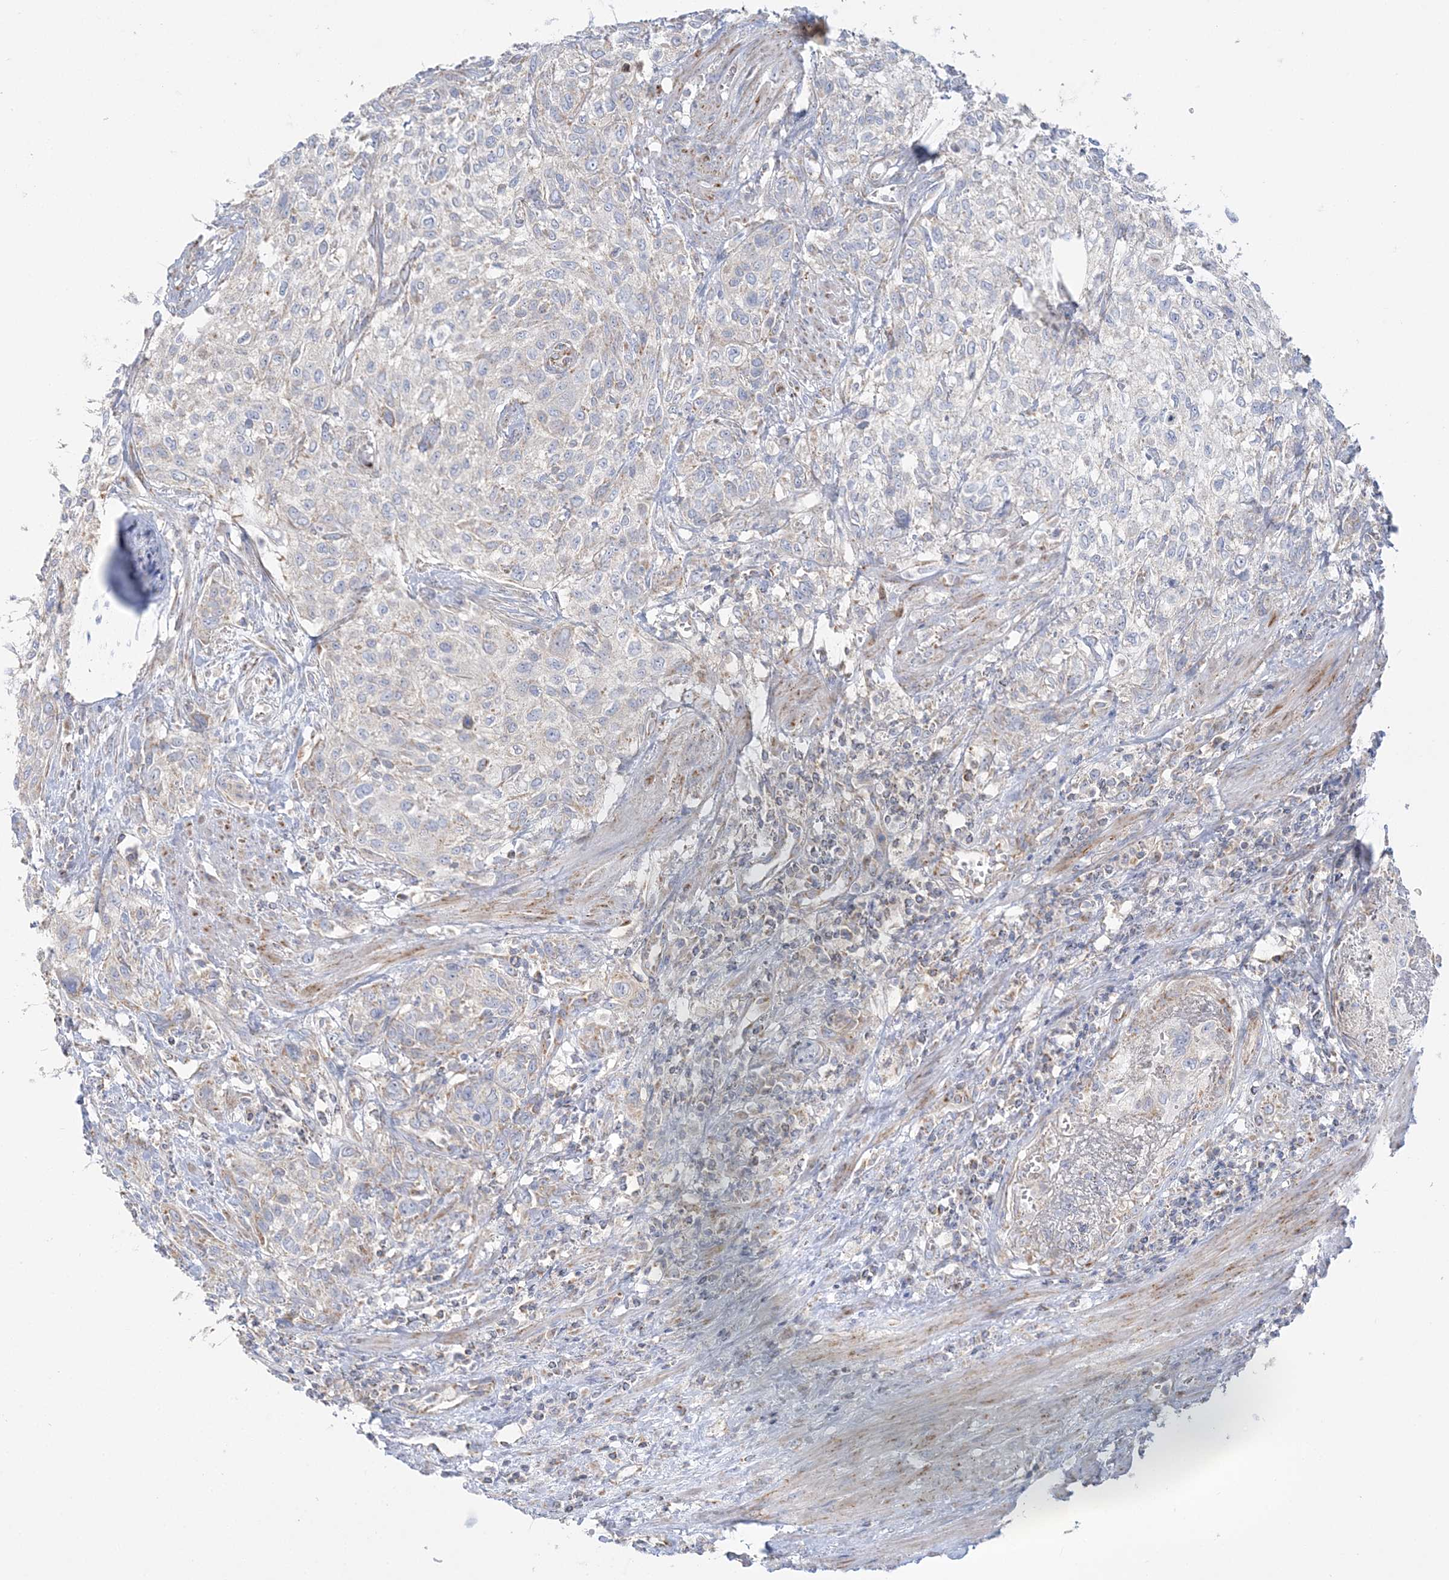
{"staining": {"intensity": "negative", "quantity": "none", "location": "none"}, "tissue": "urothelial cancer", "cell_type": "Tumor cells", "image_type": "cancer", "snomed": [{"axis": "morphology", "description": "Urothelial carcinoma, High grade"}, {"axis": "topography", "description": "Urinary bladder"}], "caption": "Tumor cells are negative for brown protein staining in high-grade urothelial carcinoma. The staining is performed using DAB brown chromogen with nuclei counter-stained in using hematoxylin.", "gene": "TBC1D14", "patient": {"sex": "male", "age": 35}}